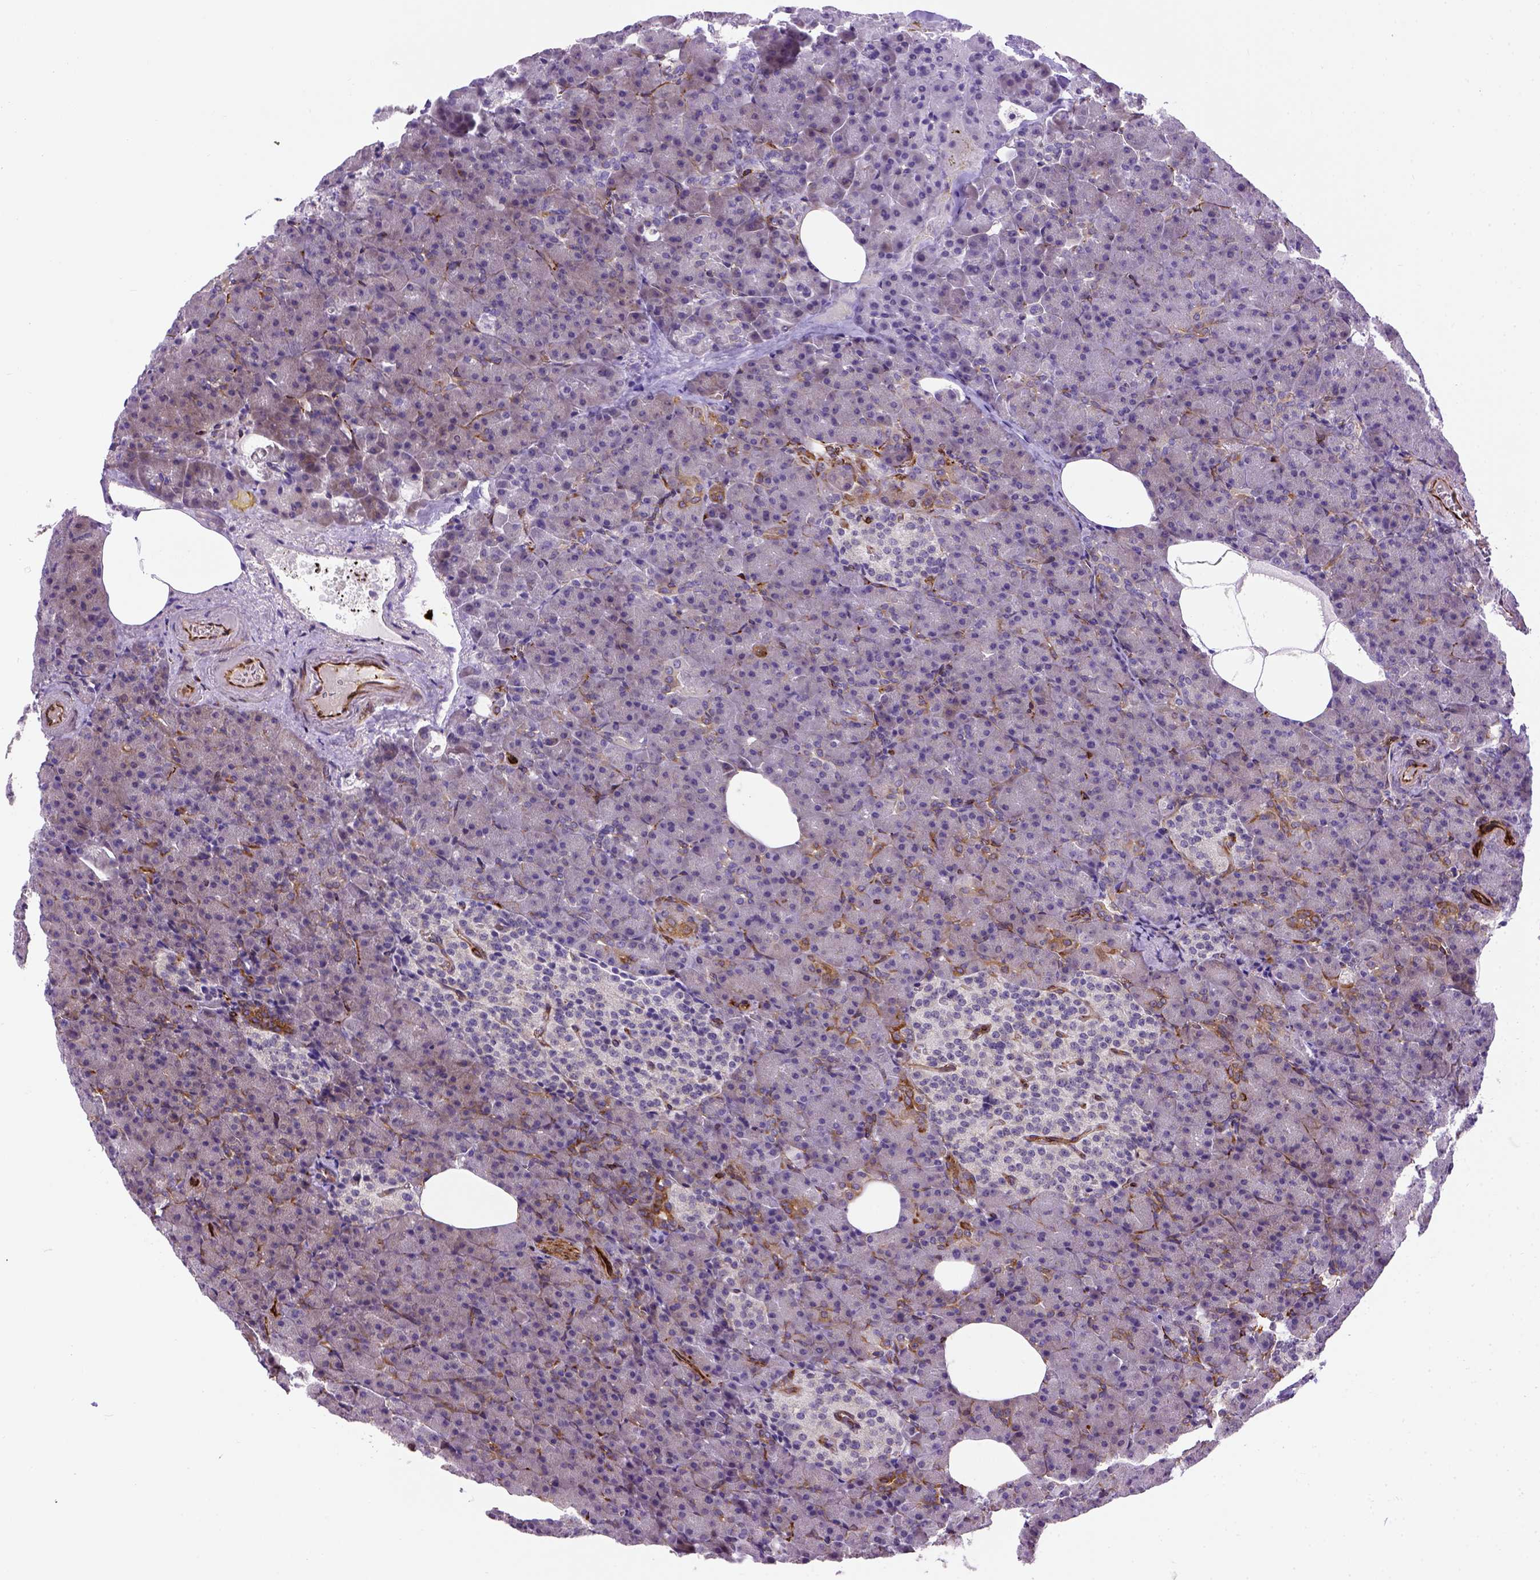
{"staining": {"intensity": "moderate", "quantity": "<25%", "location": "cytoplasmic/membranous"}, "tissue": "pancreas", "cell_type": "Exocrine glandular cells", "image_type": "normal", "snomed": [{"axis": "morphology", "description": "Normal tissue, NOS"}, {"axis": "topography", "description": "Pancreas"}], "caption": "The photomicrograph reveals staining of normal pancreas, revealing moderate cytoplasmic/membranous protein expression (brown color) within exocrine glandular cells.", "gene": "KAZN", "patient": {"sex": "female", "age": 74}}